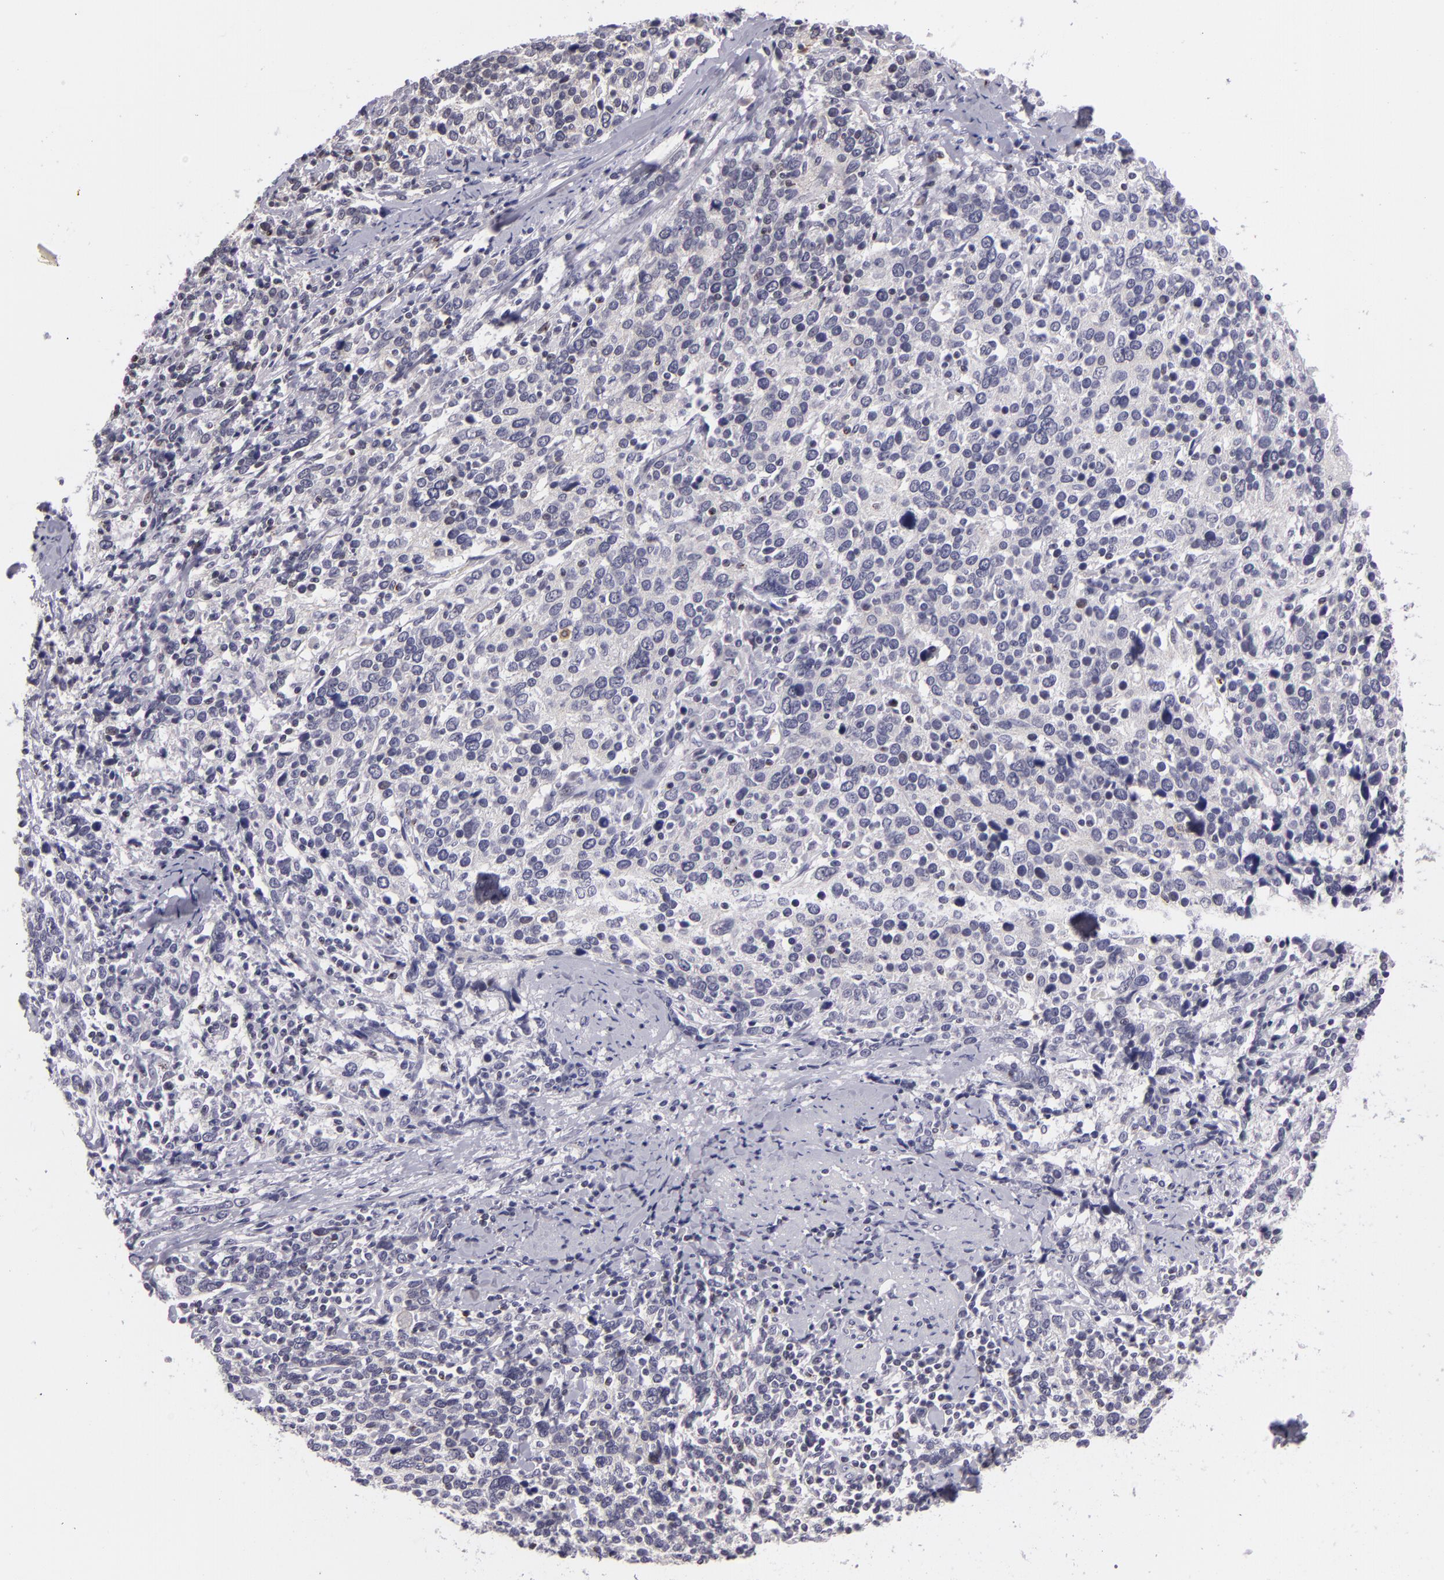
{"staining": {"intensity": "negative", "quantity": "none", "location": "none"}, "tissue": "cervical cancer", "cell_type": "Tumor cells", "image_type": "cancer", "snomed": [{"axis": "morphology", "description": "Squamous cell carcinoma, NOS"}, {"axis": "topography", "description": "Cervix"}], "caption": "This is an immunohistochemistry (IHC) histopathology image of human cervical cancer (squamous cell carcinoma). There is no expression in tumor cells.", "gene": "CTNNB1", "patient": {"sex": "female", "age": 41}}